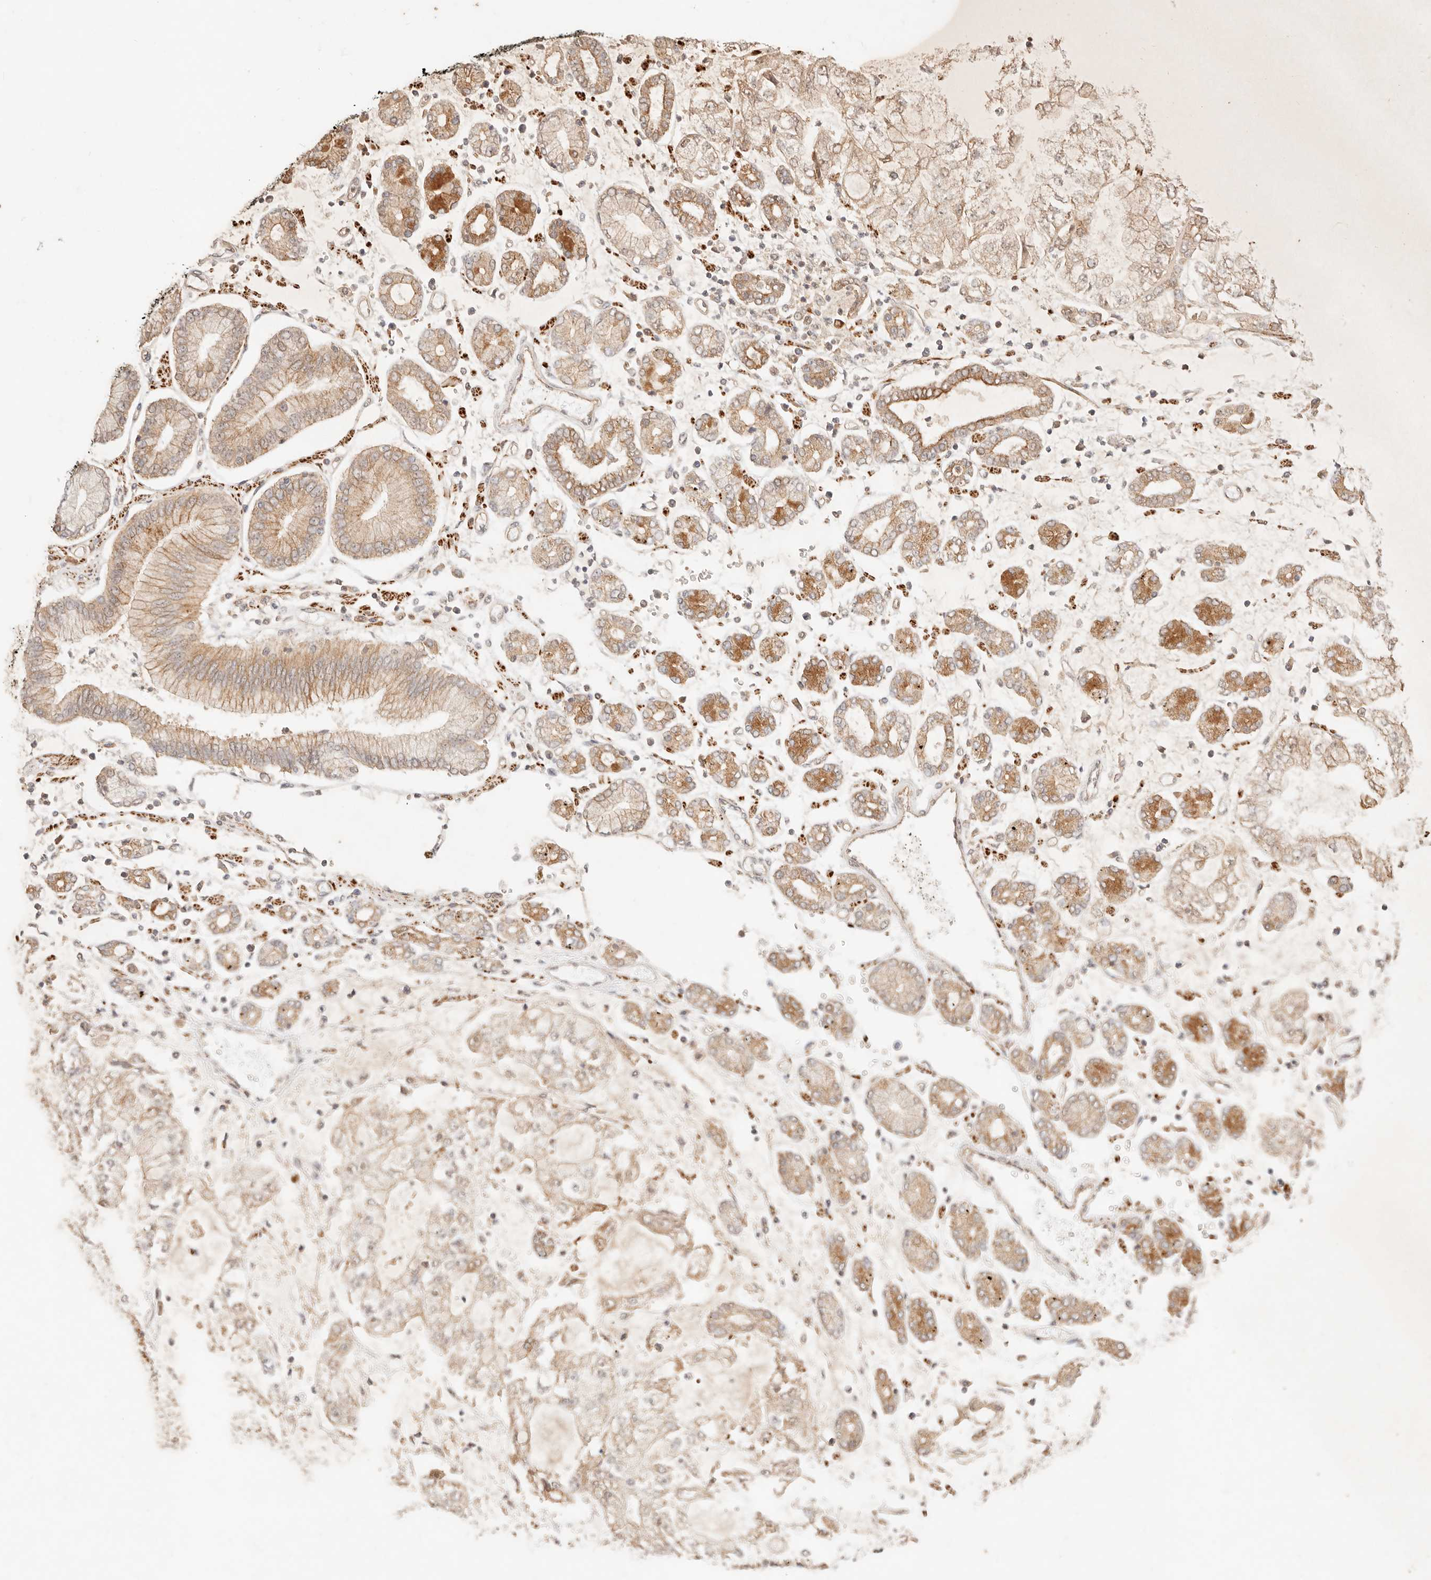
{"staining": {"intensity": "moderate", "quantity": ">75%", "location": "cytoplasmic/membranous"}, "tissue": "stomach cancer", "cell_type": "Tumor cells", "image_type": "cancer", "snomed": [{"axis": "morphology", "description": "Adenocarcinoma, NOS"}, {"axis": "topography", "description": "Stomach"}], "caption": "This is an image of immunohistochemistry (IHC) staining of stomach adenocarcinoma, which shows moderate positivity in the cytoplasmic/membranous of tumor cells.", "gene": "TRIM11", "patient": {"sex": "male", "age": 76}}